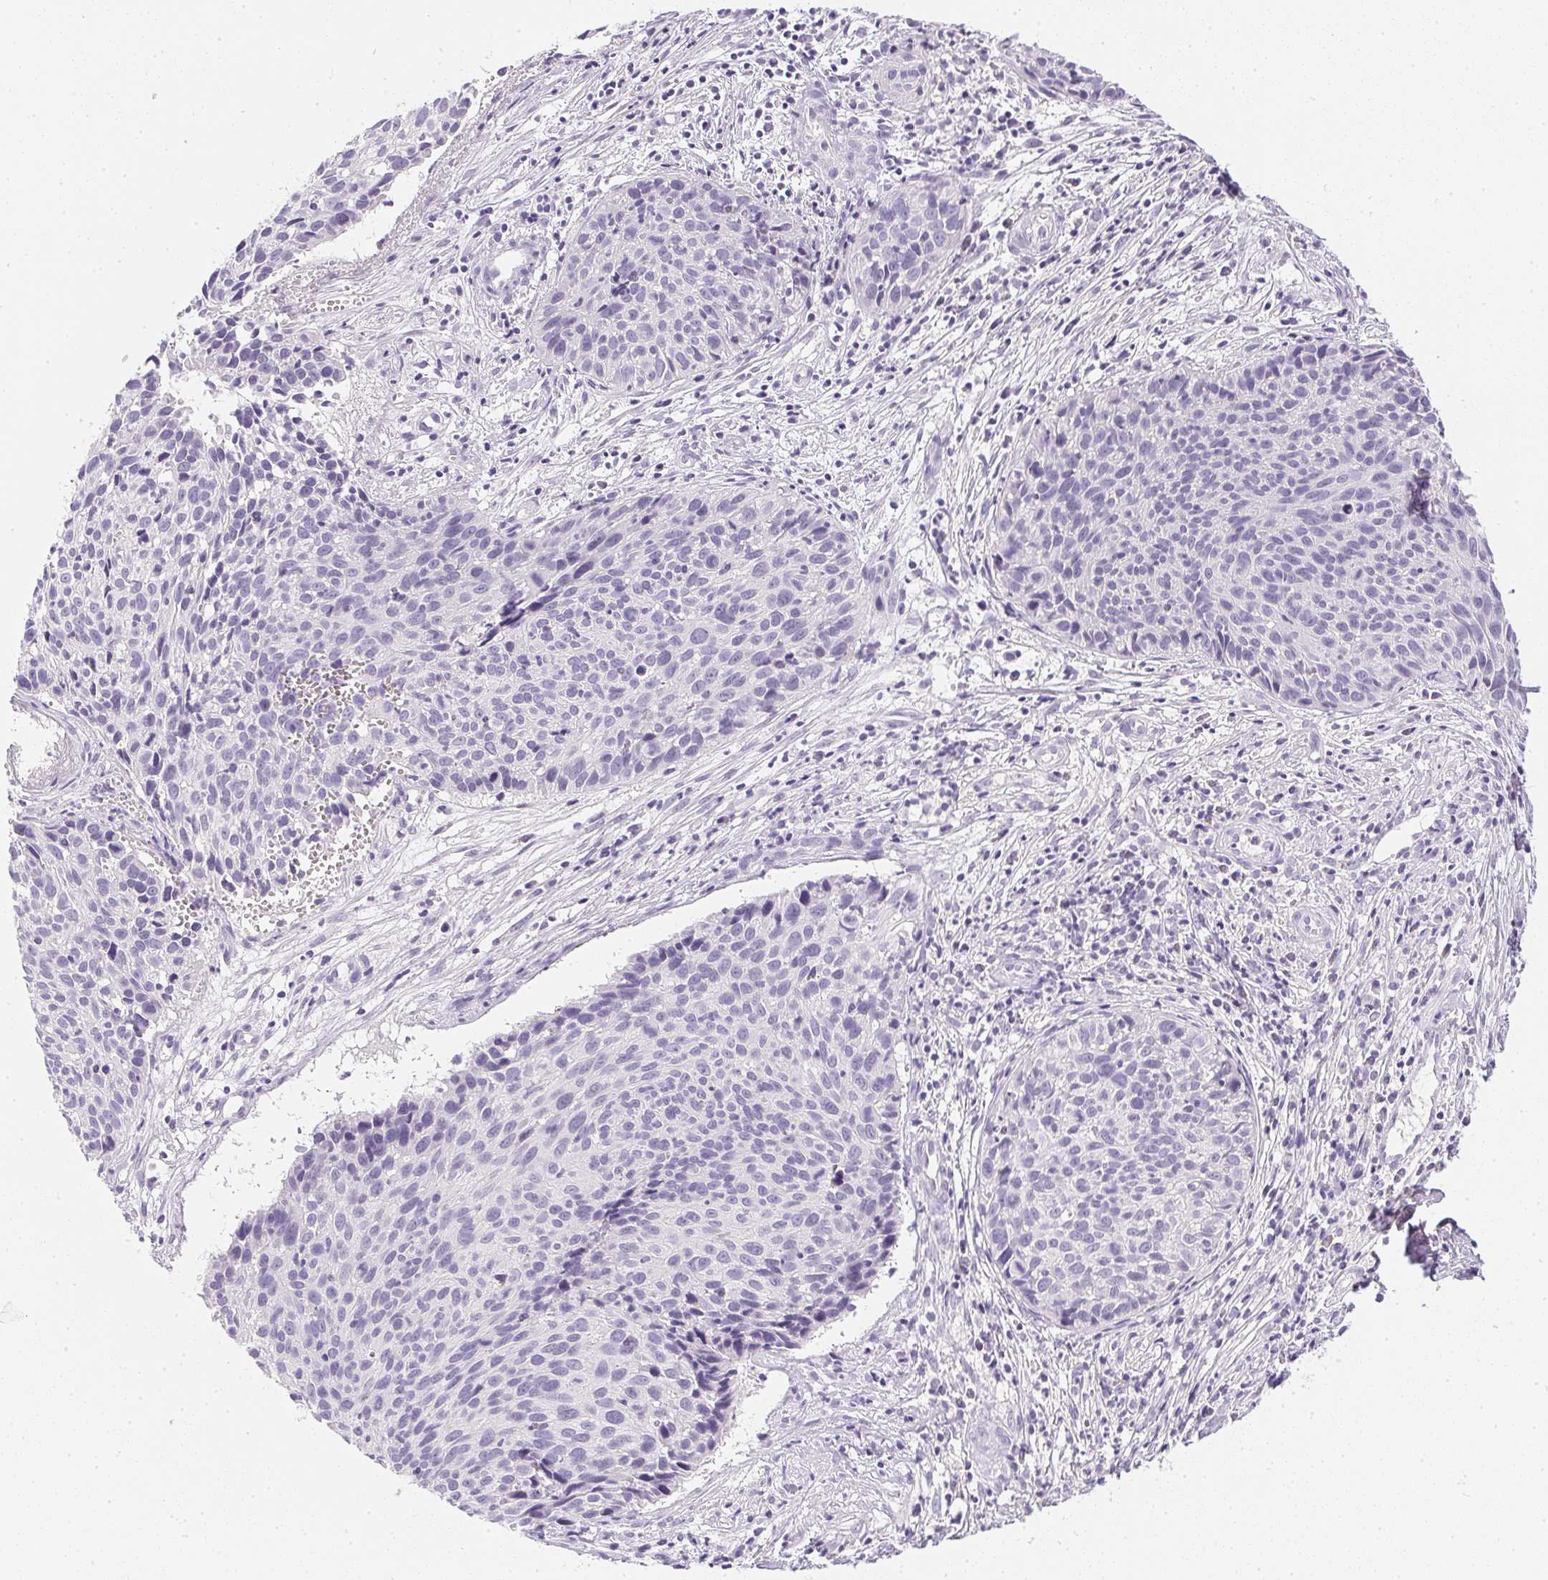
{"staining": {"intensity": "negative", "quantity": "none", "location": "none"}, "tissue": "cervical cancer", "cell_type": "Tumor cells", "image_type": "cancer", "snomed": [{"axis": "morphology", "description": "Squamous cell carcinoma, NOS"}, {"axis": "topography", "description": "Cervix"}], "caption": "Tumor cells show no significant protein expression in cervical squamous cell carcinoma.", "gene": "PPY", "patient": {"sex": "female", "age": 30}}